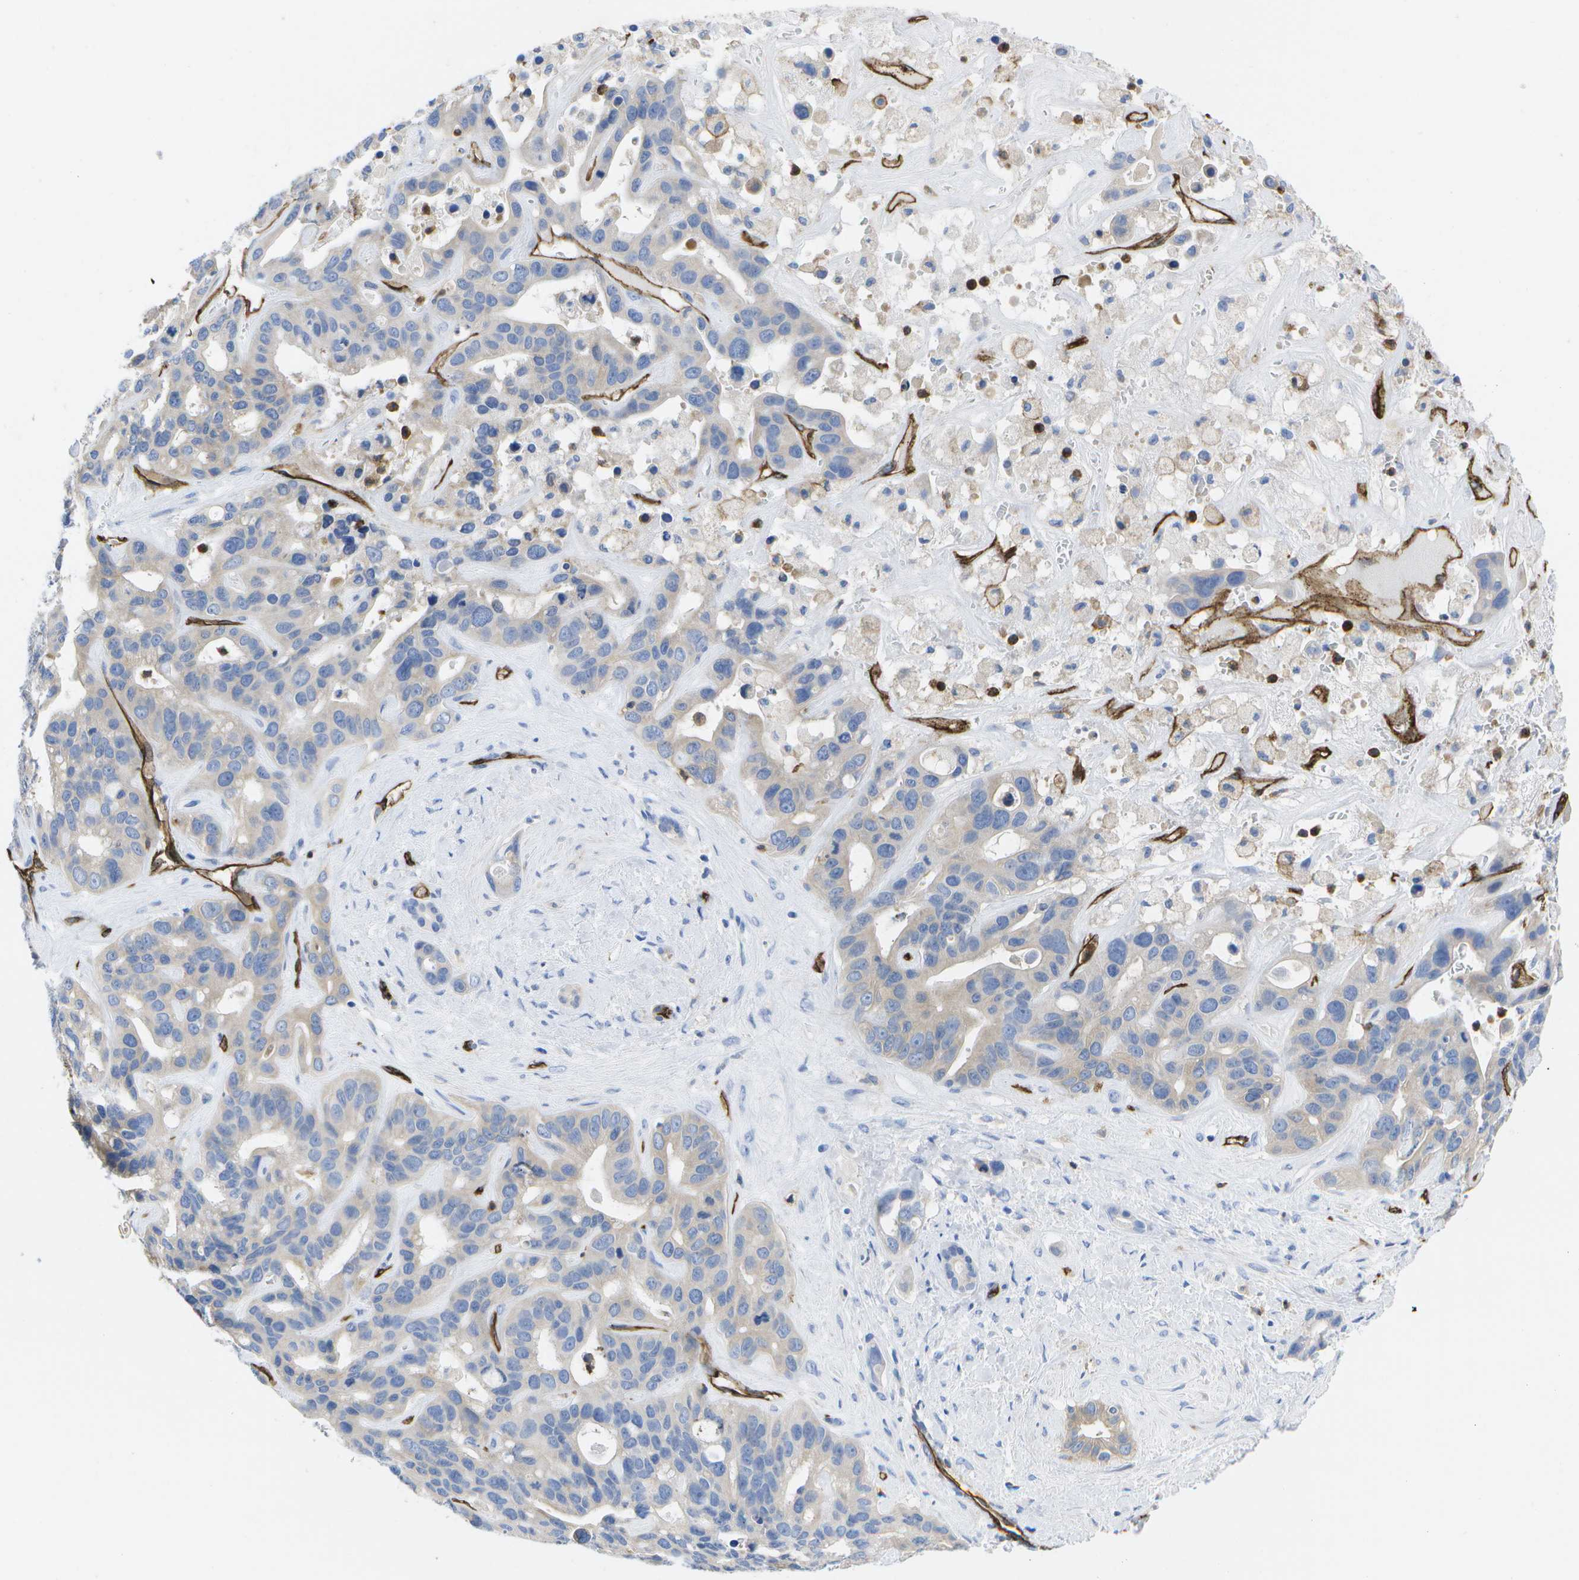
{"staining": {"intensity": "negative", "quantity": "none", "location": "none"}, "tissue": "liver cancer", "cell_type": "Tumor cells", "image_type": "cancer", "snomed": [{"axis": "morphology", "description": "Cholangiocarcinoma"}, {"axis": "topography", "description": "Liver"}], "caption": "High magnification brightfield microscopy of liver cholangiocarcinoma stained with DAB (brown) and counterstained with hematoxylin (blue): tumor cells show no significant expression.", "gene": "DYSF", "patient": {"sex": "female", "age": 65}}